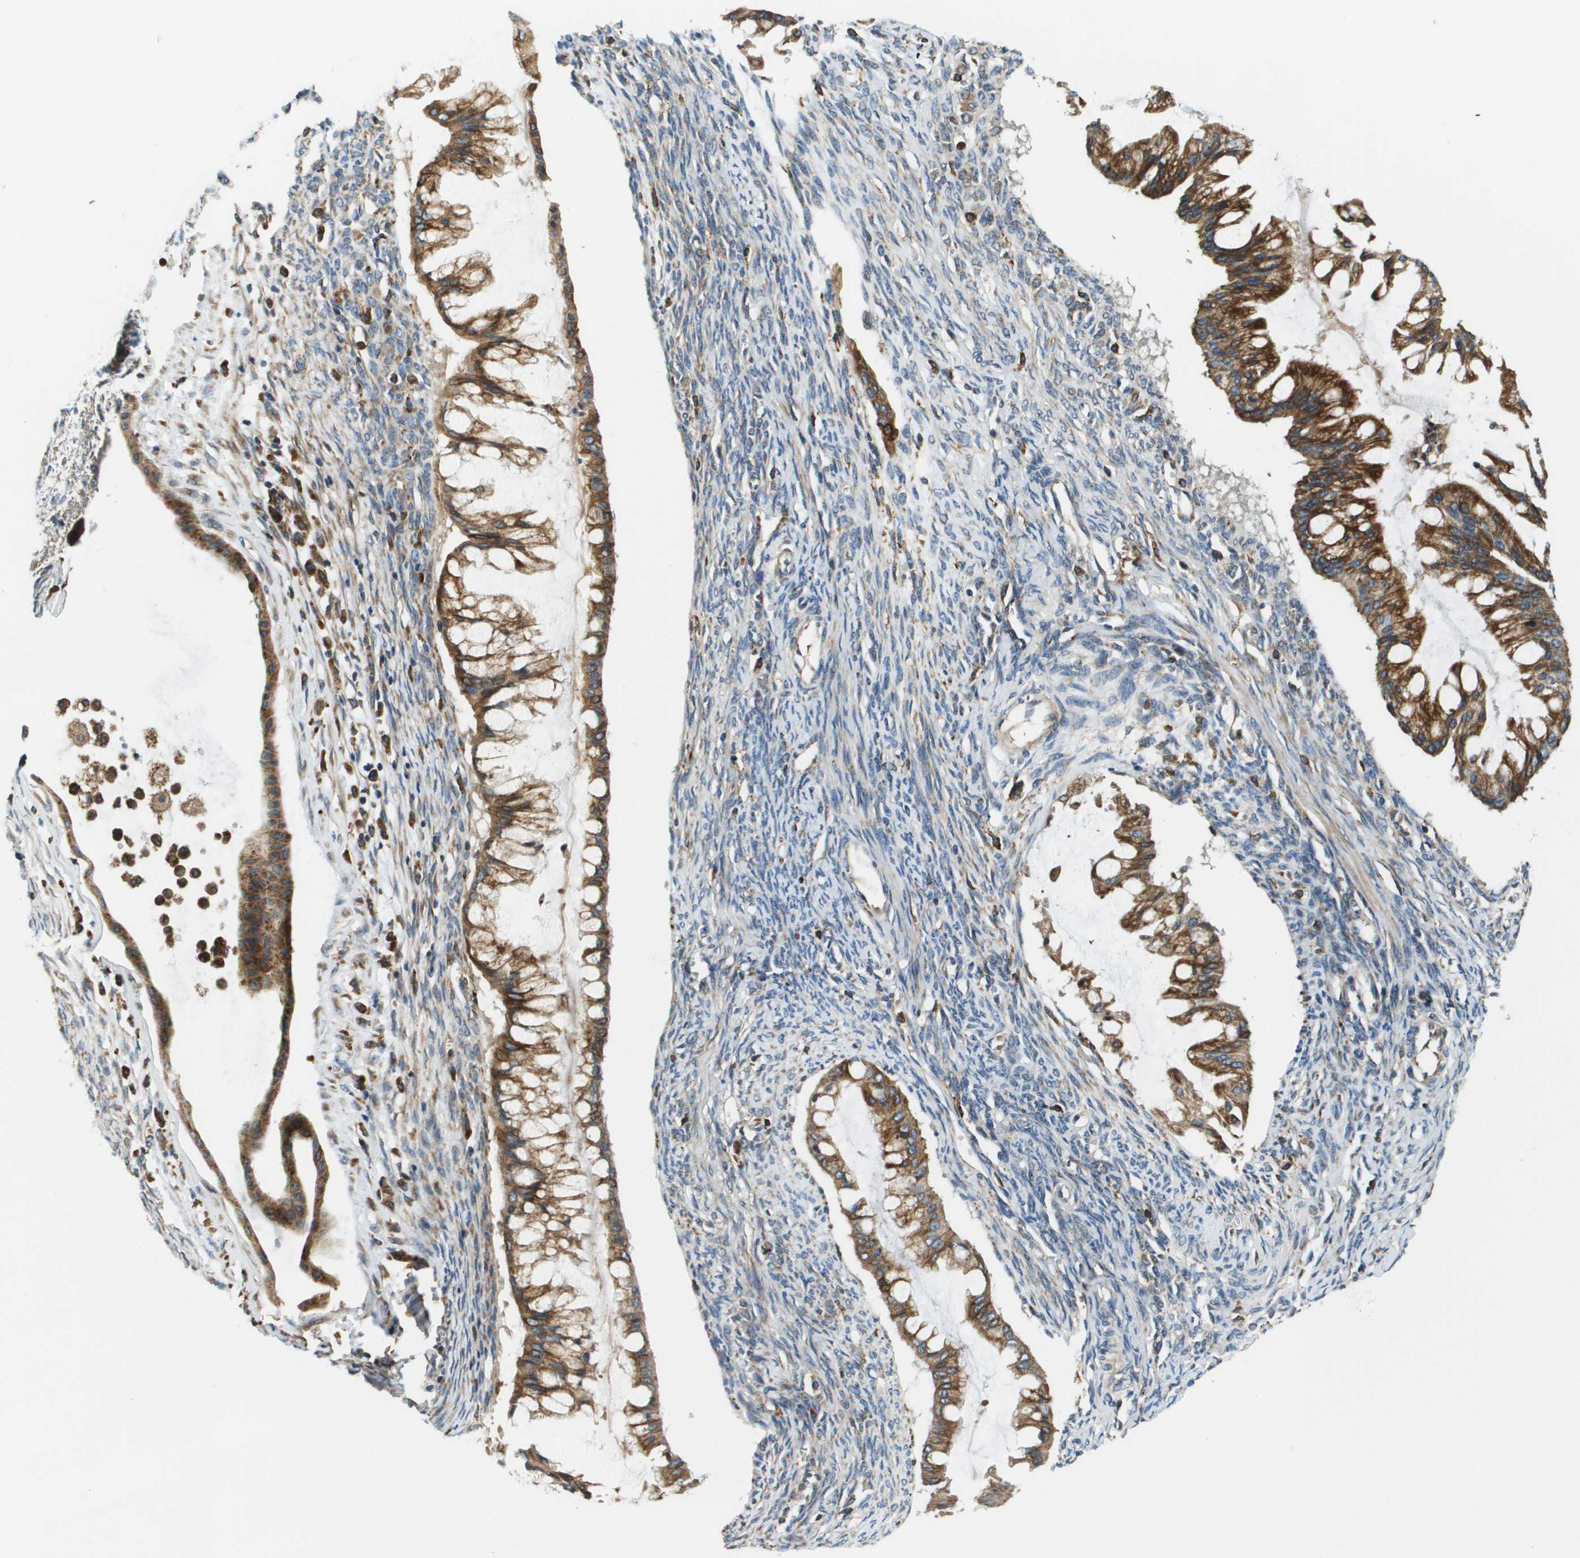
{"staining": {"intensity": "moderate", "quantity": ">75%", "location": "cytoplasmic/membranous"}, "tissue": "ovarian cancer", "cell_type": "Tumor cells", "image_type": "cancer", "snomed": [{"axis": "morphology", "description": "Cystadenocarcinoma, mucinous, NOS"}, {"axis": "topography", "description": "Ovary"}], "caption": "Protein staining exhibits moderate cytoplasmic/membranous staining in about >75% of tumor cells in ovarian mucinous cystadenocarcinoma. Using DAB (3,3'-diaminobenzidine) (brown) and hematoxylin (blue) stains, captured at high magnification using brightfield microscopy.", "gene": "CNPY3", "patient": {"sex": "female", "age": 73}}